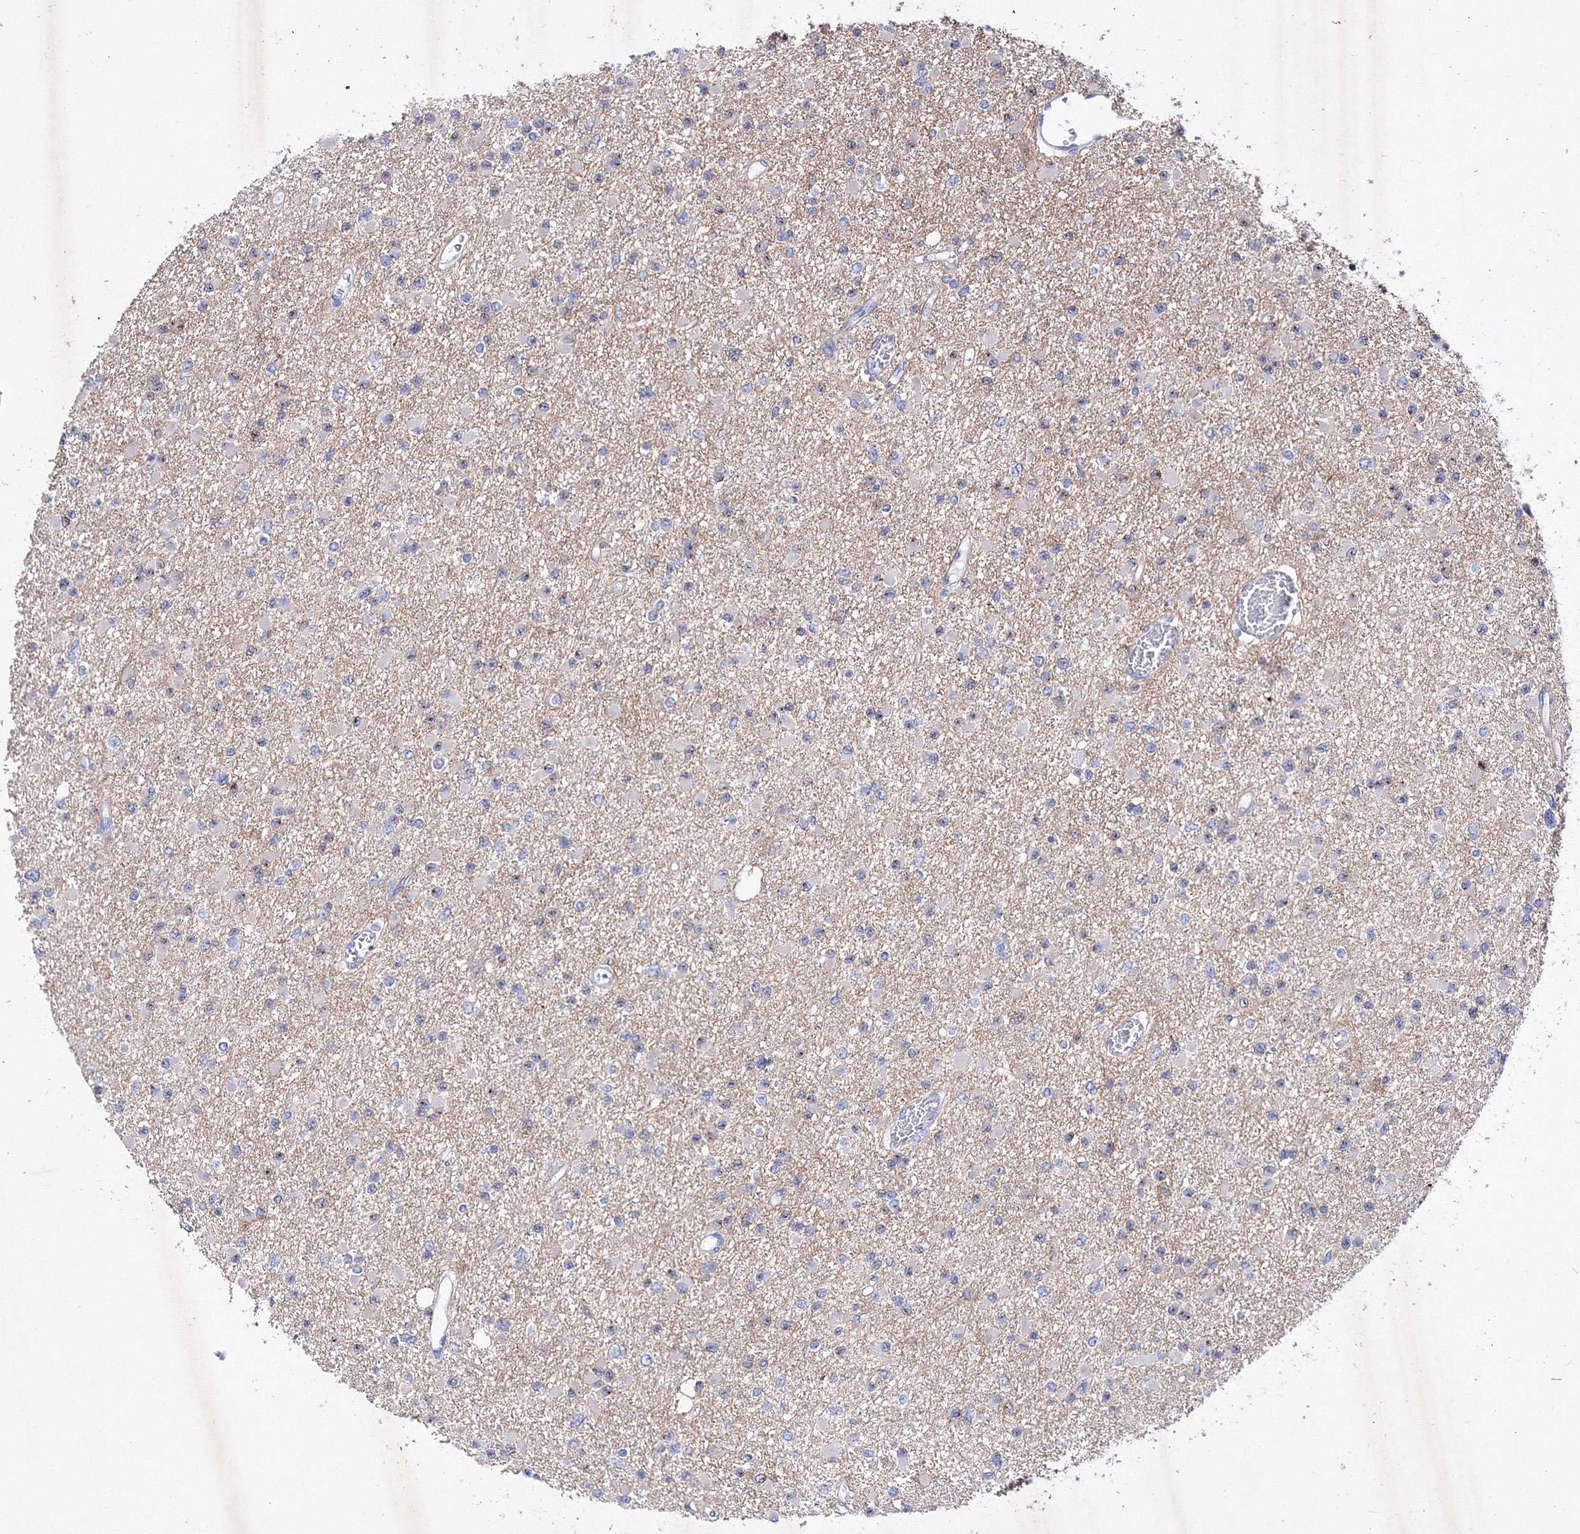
{"staining": {"intensity": "negative", "quantity": "none", "location": "none"}, "tissue": "glioma", "cell_type": "Tumor cells", "image_type": "cancer", "snomed": [{"axis": "morphology", "description": "Glioma, malignant, Low grade"}, {"axis": "topography", "description": "Brain"}], "caption": "High power microscopy micrograph of an IHC image of glioma, revealing no significant positivity in tumor cells.", "gene": "GPN1", "patient": {"sex": "female", "age": 22}}